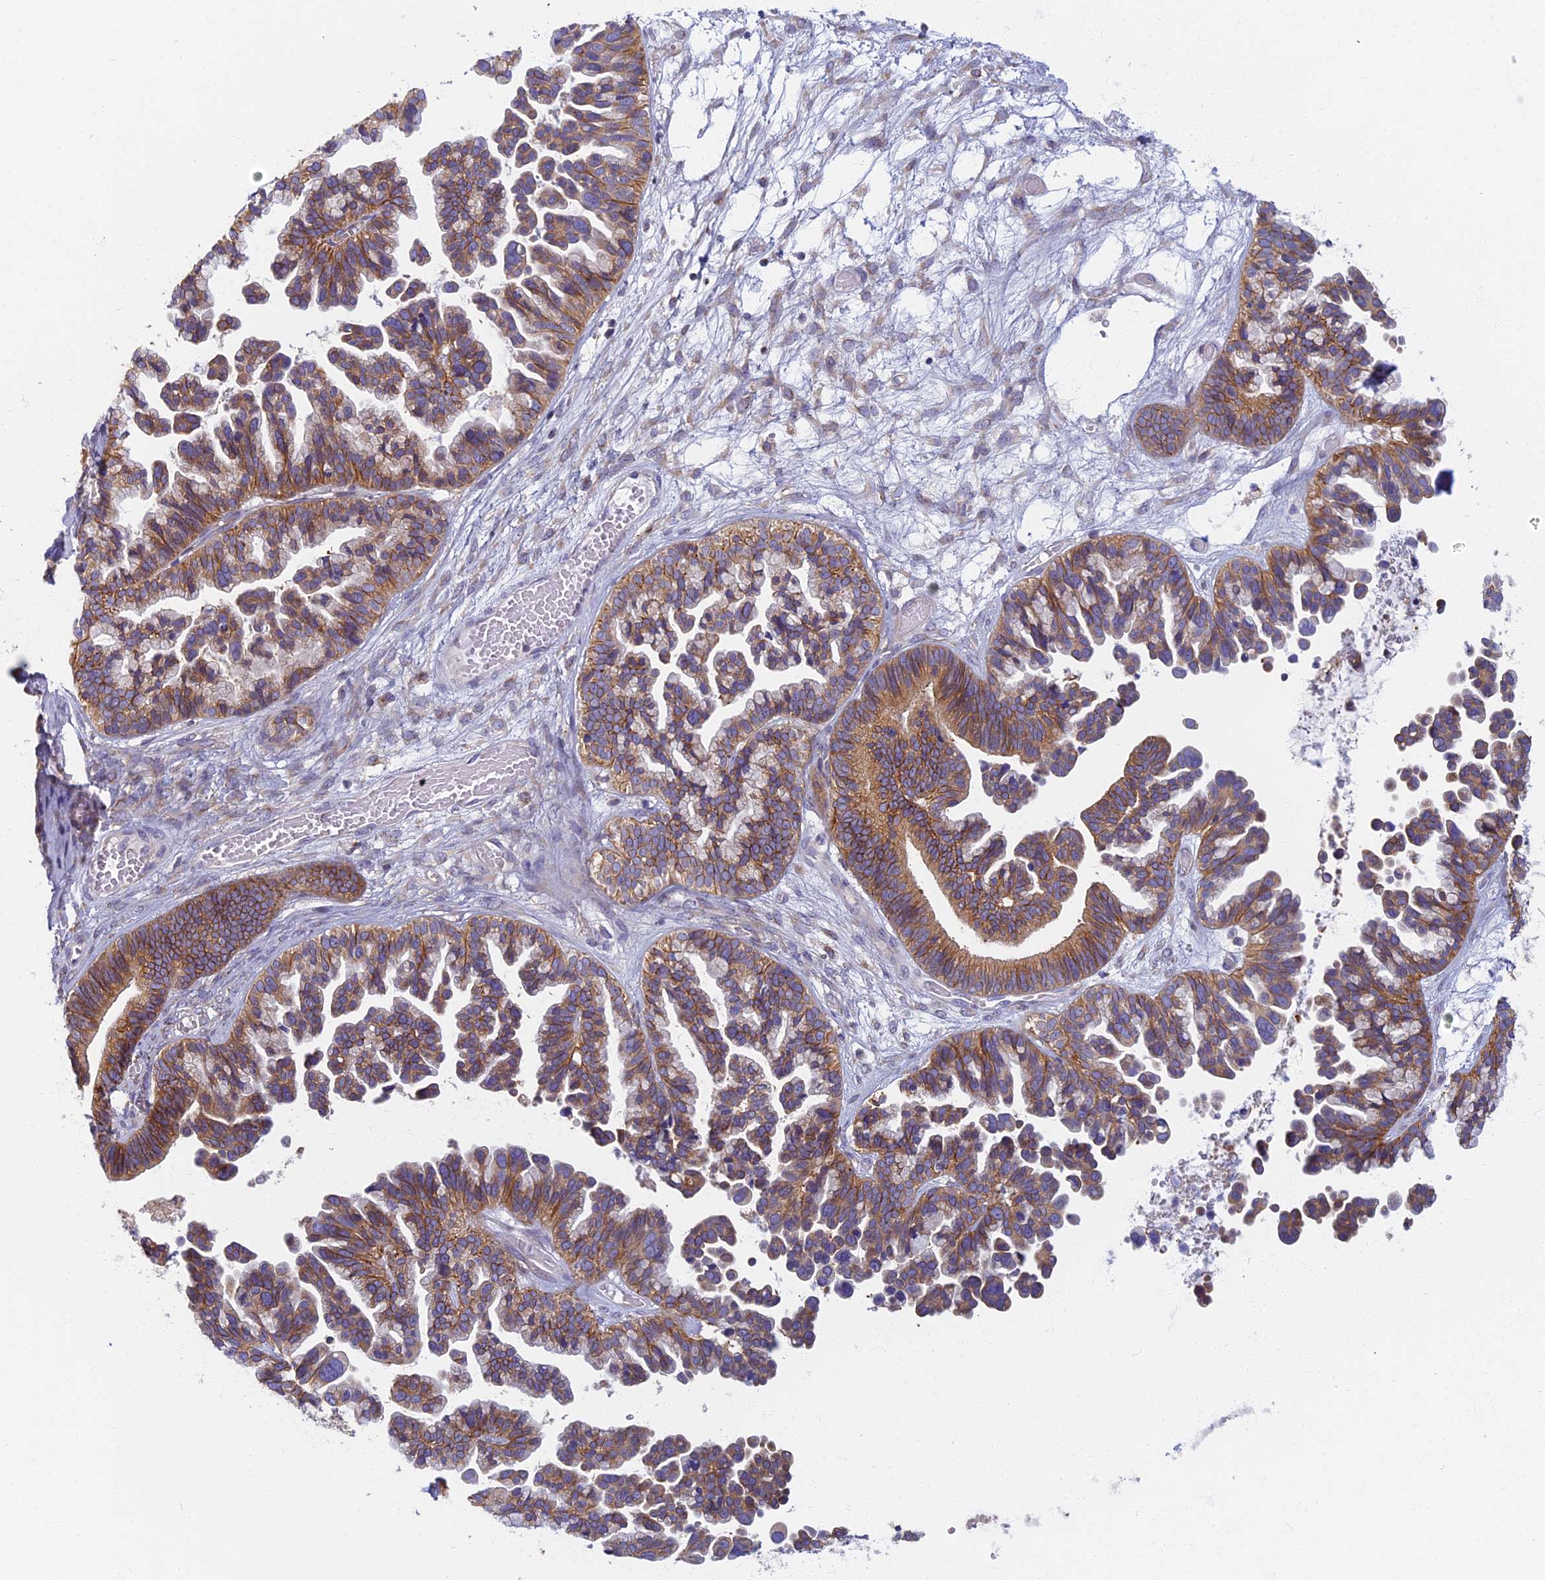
{"staining": {"intensity": "moderate", "quantity": ">75%", "location": "cytoplasmic/membranous"}, "tissue": "ovarian cancer", "cell_type": "Tumor cells", "image_type": "cancer", "snomed": [{"axis": "morphology", "description": "Cystadenocarcinoma, serous, NOS"}, {"axis": "topography", "description": "Ovary"}], "caption": "Immunohistochemical staining of human ovarian cancer (serous cystadenocarcinoma) displays medium levels of moderate cytoplasmic/membranous protein expression in approximately >75% of tumor cells.", "gene": "NOL10", "patient": {"sex": "female", "age": 56}}